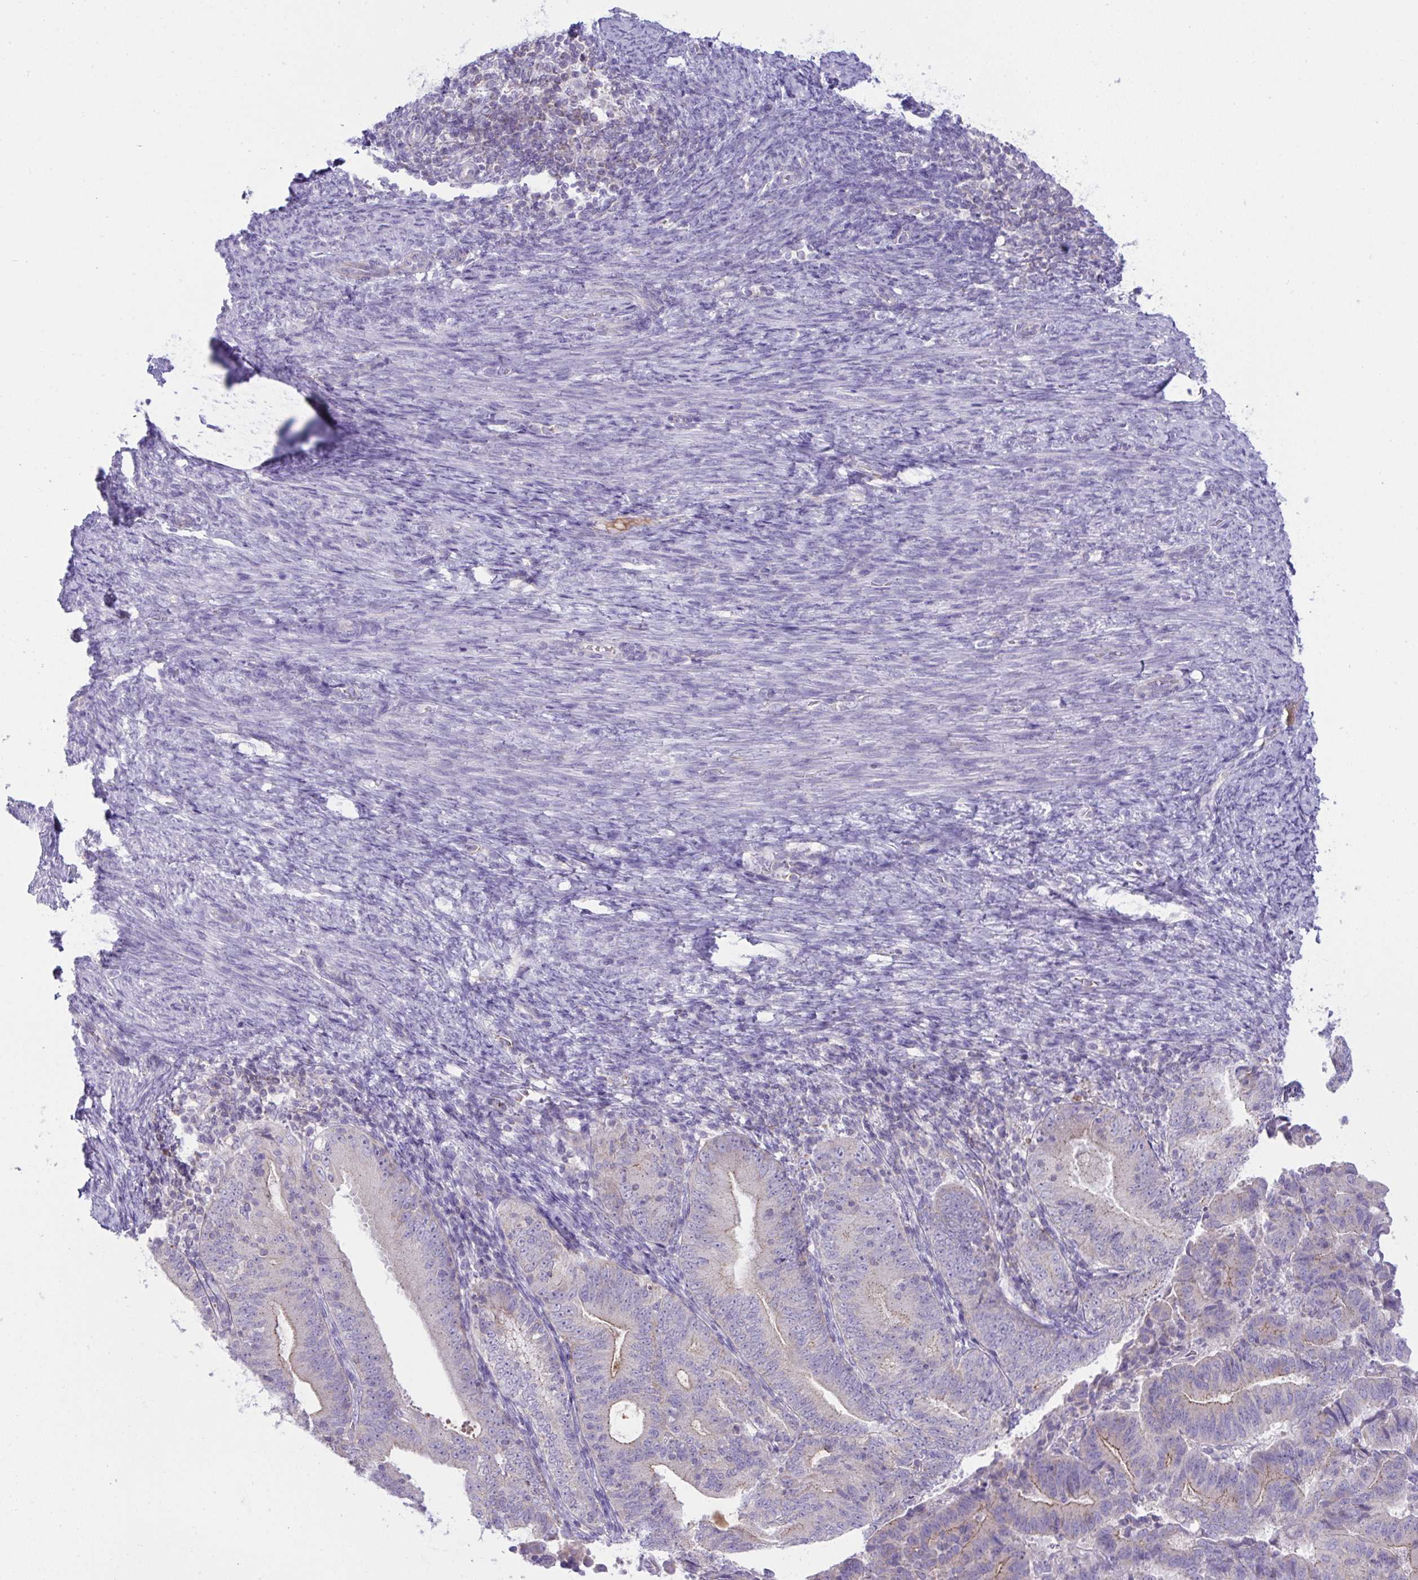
{"staining": {"intensity": "weak", "quantity": "<25%", "location": "cytoplasmic/membranous"}, "tissue": "endometrial cancer", "cell_type": "Tumor cells", "image_type": "cancer", "snomed": [{"axis": "morphology", "description": "Adenocarcinoma, NOS"}, {"axis": "topography", "description": "Endometrium"}], "caption": "There is no significant expression in tumor cells of endometrial cancer. (DAB (3,3'-diaminobenzidine) immunohistochemistry with hematoxylin counter stain).", "gene": "PLA2G12B", "patient": {"sex": "female", "age": 70}}